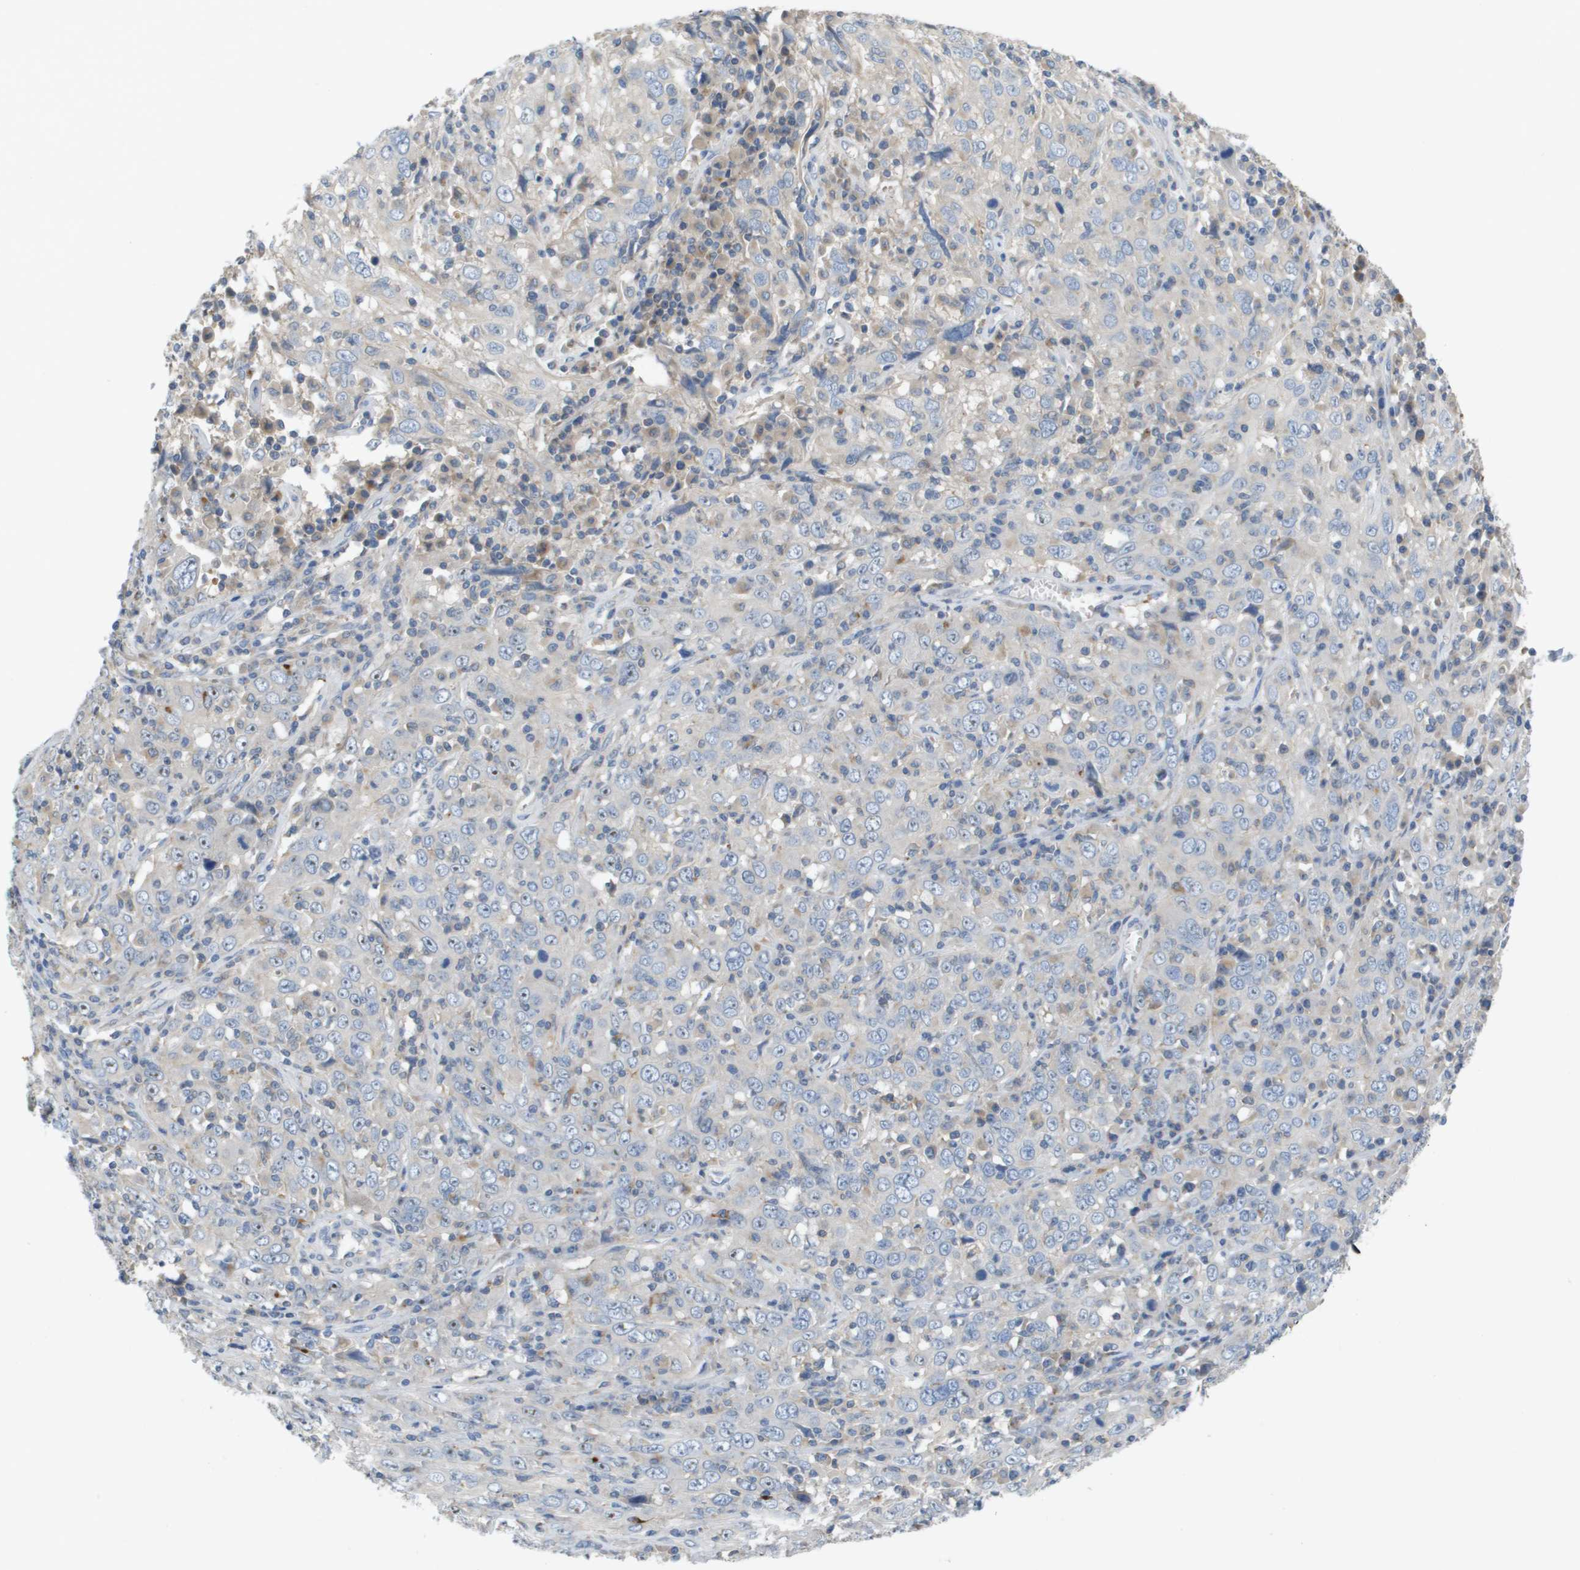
{"staining": {"intensity": "negative", "quantity": "none", "location": "none"}, "tissue": "cervical cancer", "cell_type": "Tumor cells", "image_type": "cancer", "snomed": [{"axis": "morphology", "description": "Squamous cell carcinoma, NOS"}, {"axis": "topography", "description": "Cervix"}], "caption": "High power microscopy photomicrograph of an immunohistochemistry (IHC) histopathology image of cervical cancer, revealing no significant positivity in tumor cells.", "gene": "B3GNT5", "patient": {"sex": "female", "age": 46}}